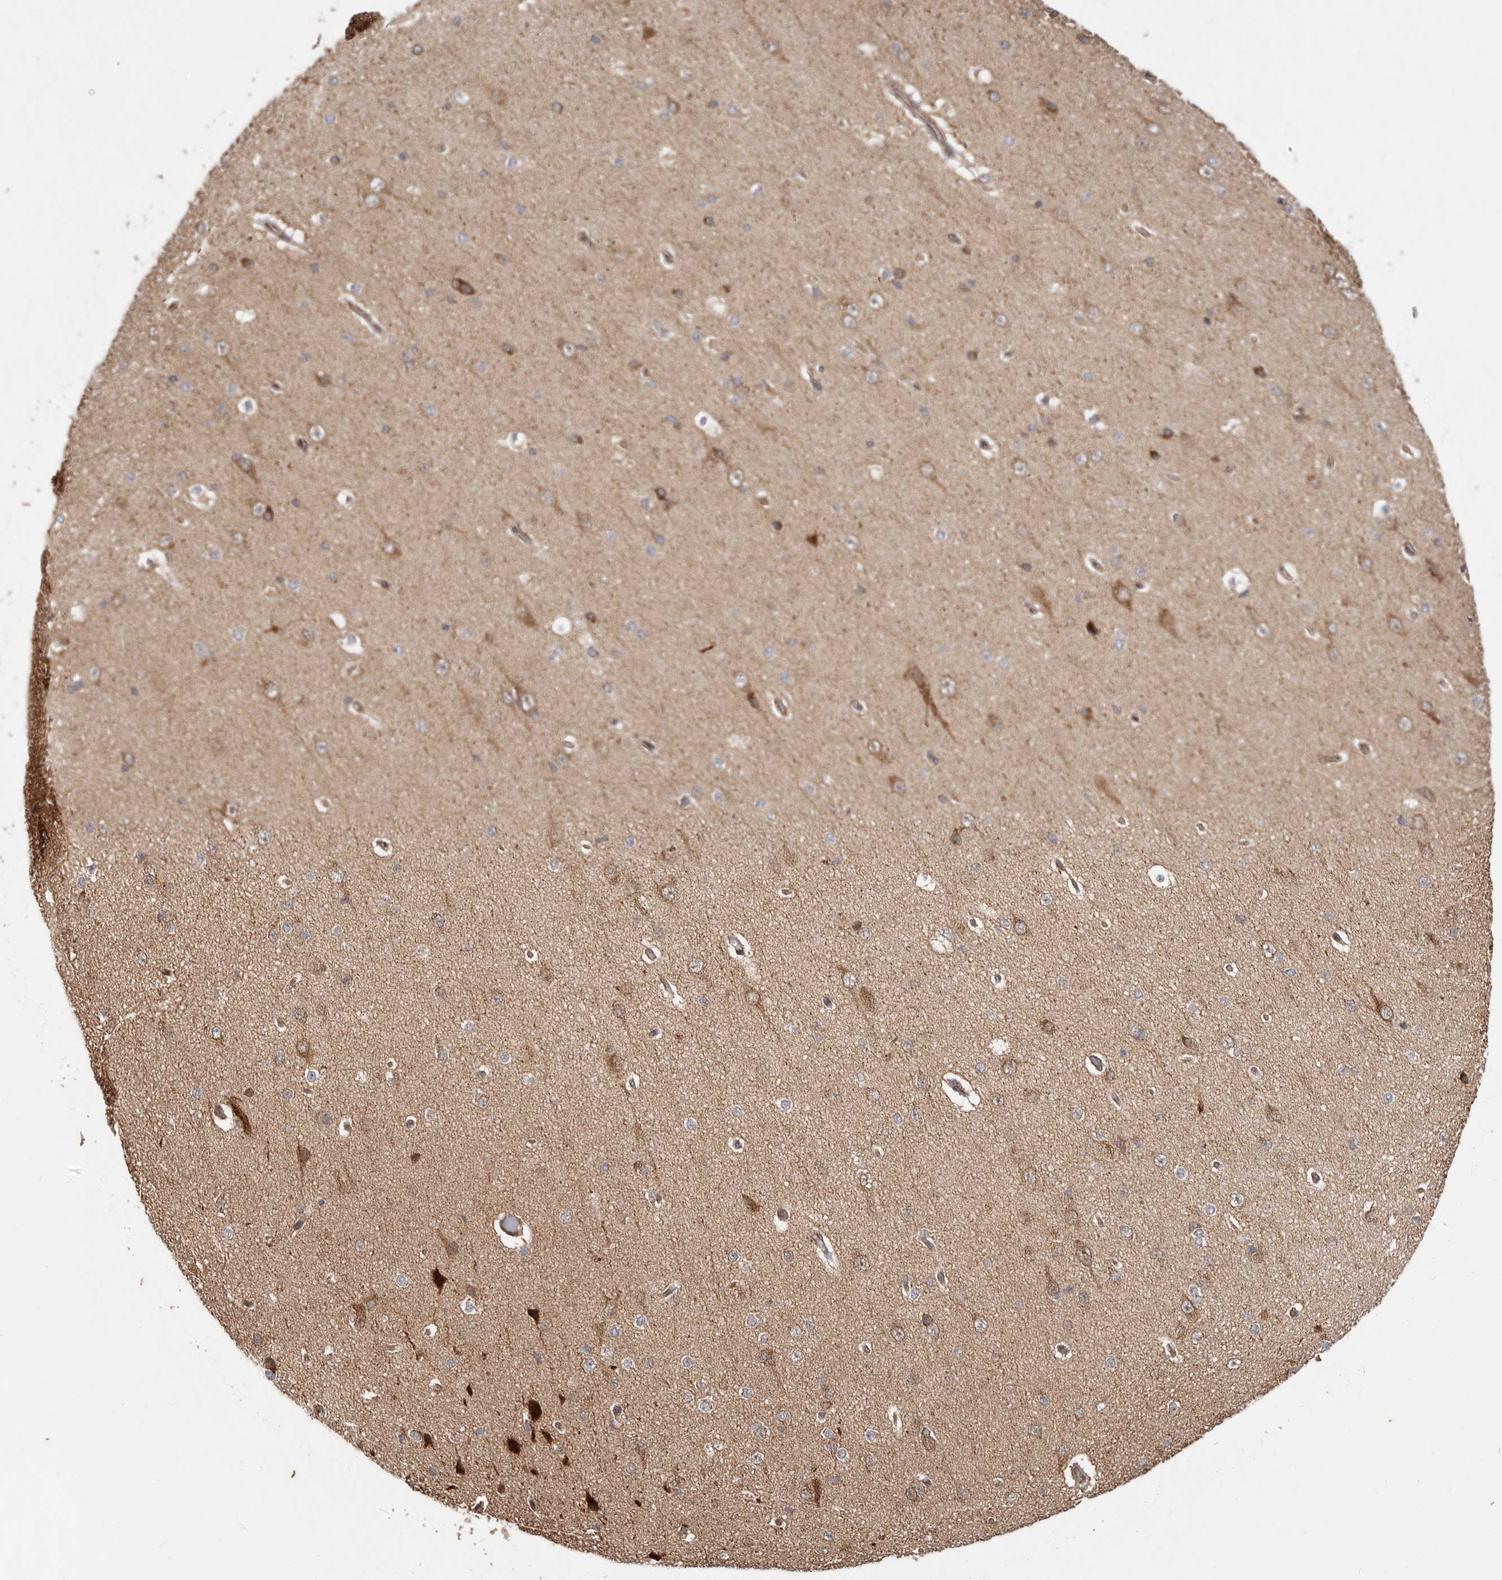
{"staining": {"intensity": "moderate", "quantity": ">75%", "location": "cytoplasmic/membranous"}, "tissue": "cerebral cortex", "cell_type": "Endothelial cells", "image_type": "normal", "snomed": [{"axis": "morphology", "description": "Normal tissue, NOS"}, {"axis": "morphology", "description": "Developmental malformation"}, {"axis": "topography", "description": "Cerebral cortex"}], "caption": "Cerebral cortex stained with a brown dye shows moderate cytoplasmic/membranous positive positivity in about >75% of endothelial cells.", "gene": "MRPS10", "patient": {"sex": "female", "age": 30}}